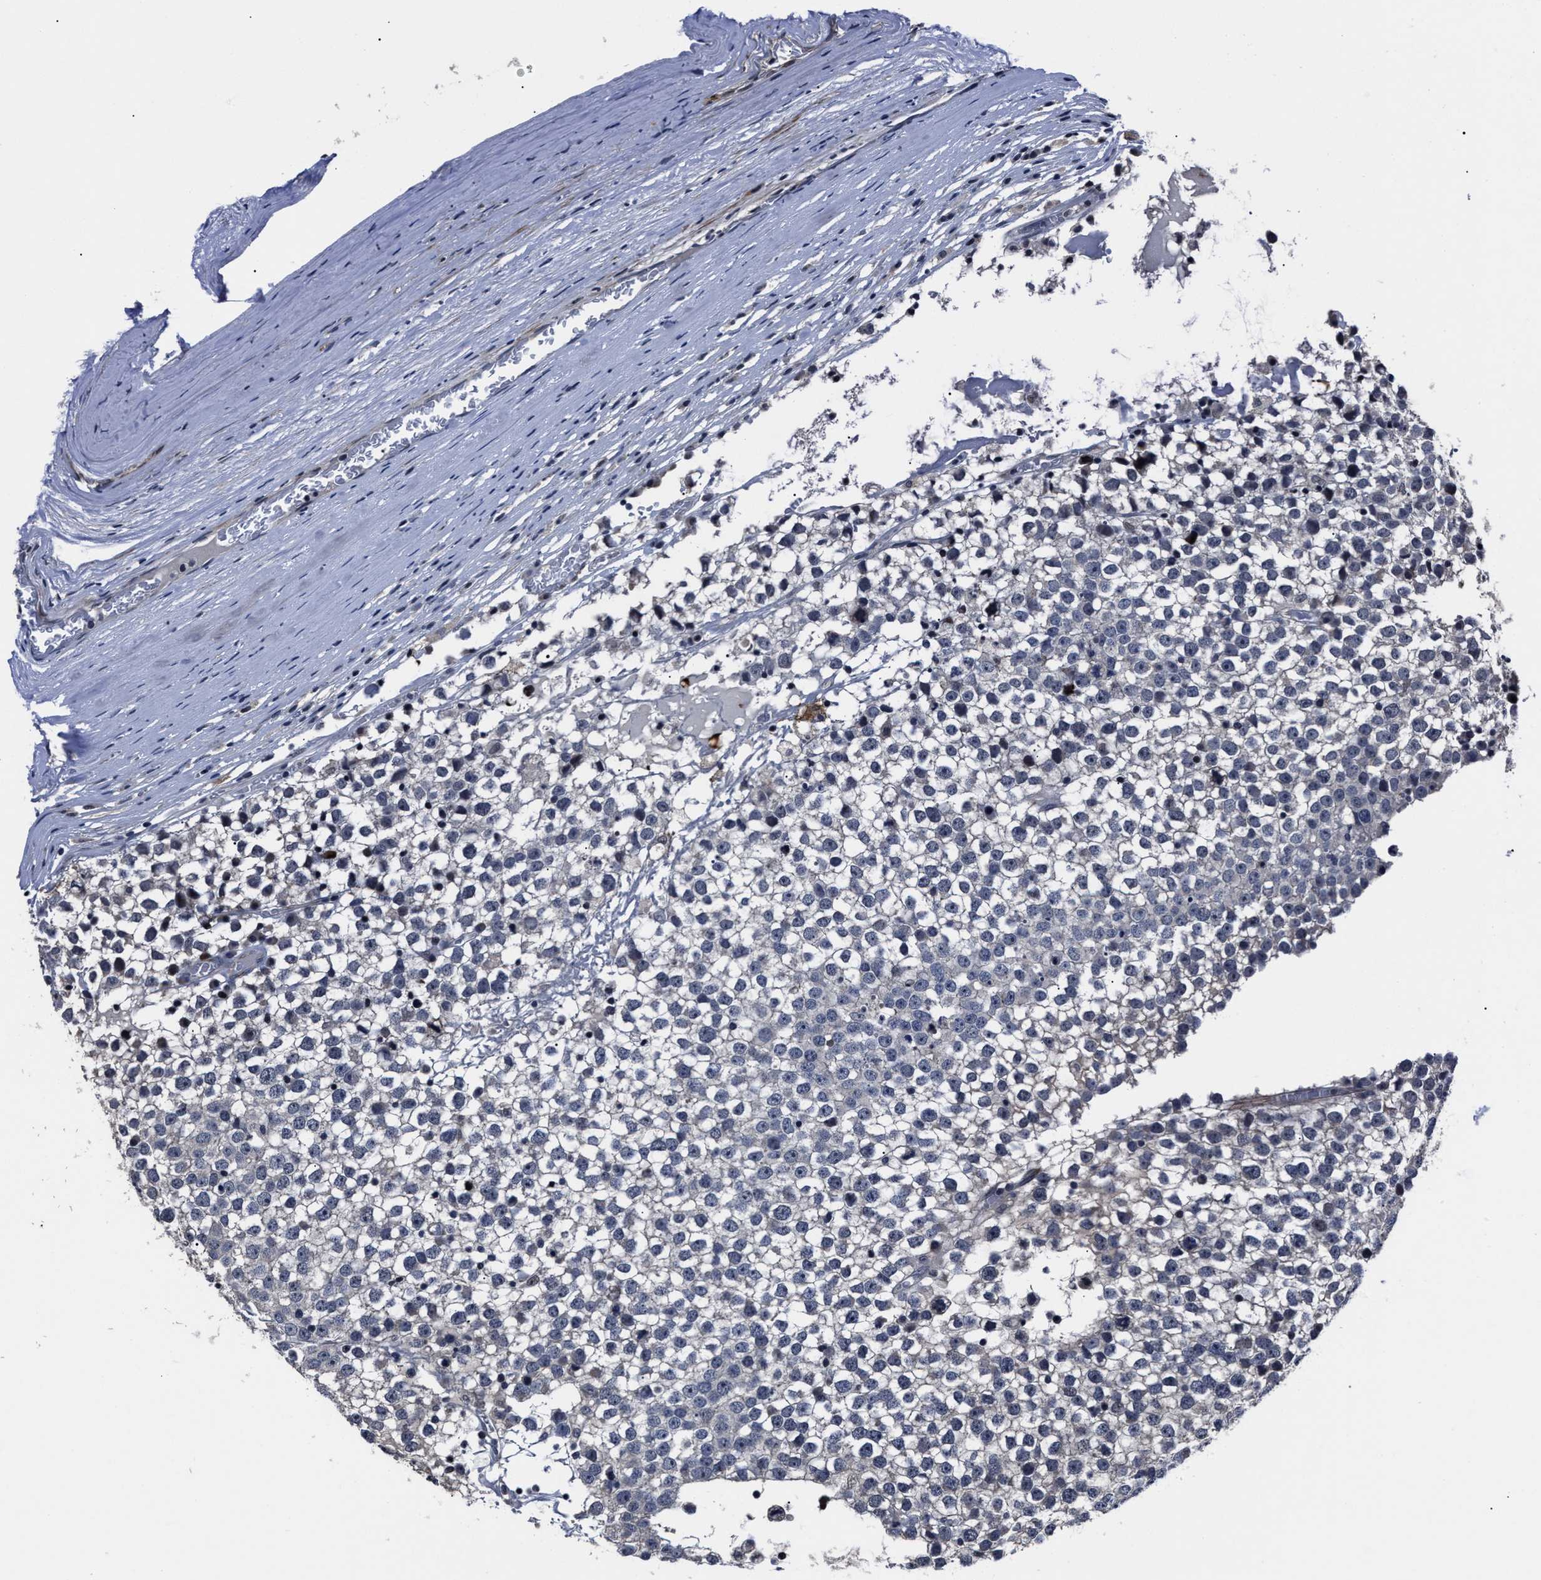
{"staining": {"intensity": "negative", "quantity": "none", "location": "none"}, "tissue": "testis cancer", "cell_type": "Tumor cells", "image_type": "cancer", "snomed": [{"axis": "morphology", "description": "Seminoma, NOS"}, {"axis": "topography", "description": "Testis"}], "caption": "This is an immunohistochemistry (IHC) image of seminoma (testis). There is no staining in tumor cells.", "gene": "RSBN1L", "patient": {"sex": "male", "age": 65}}